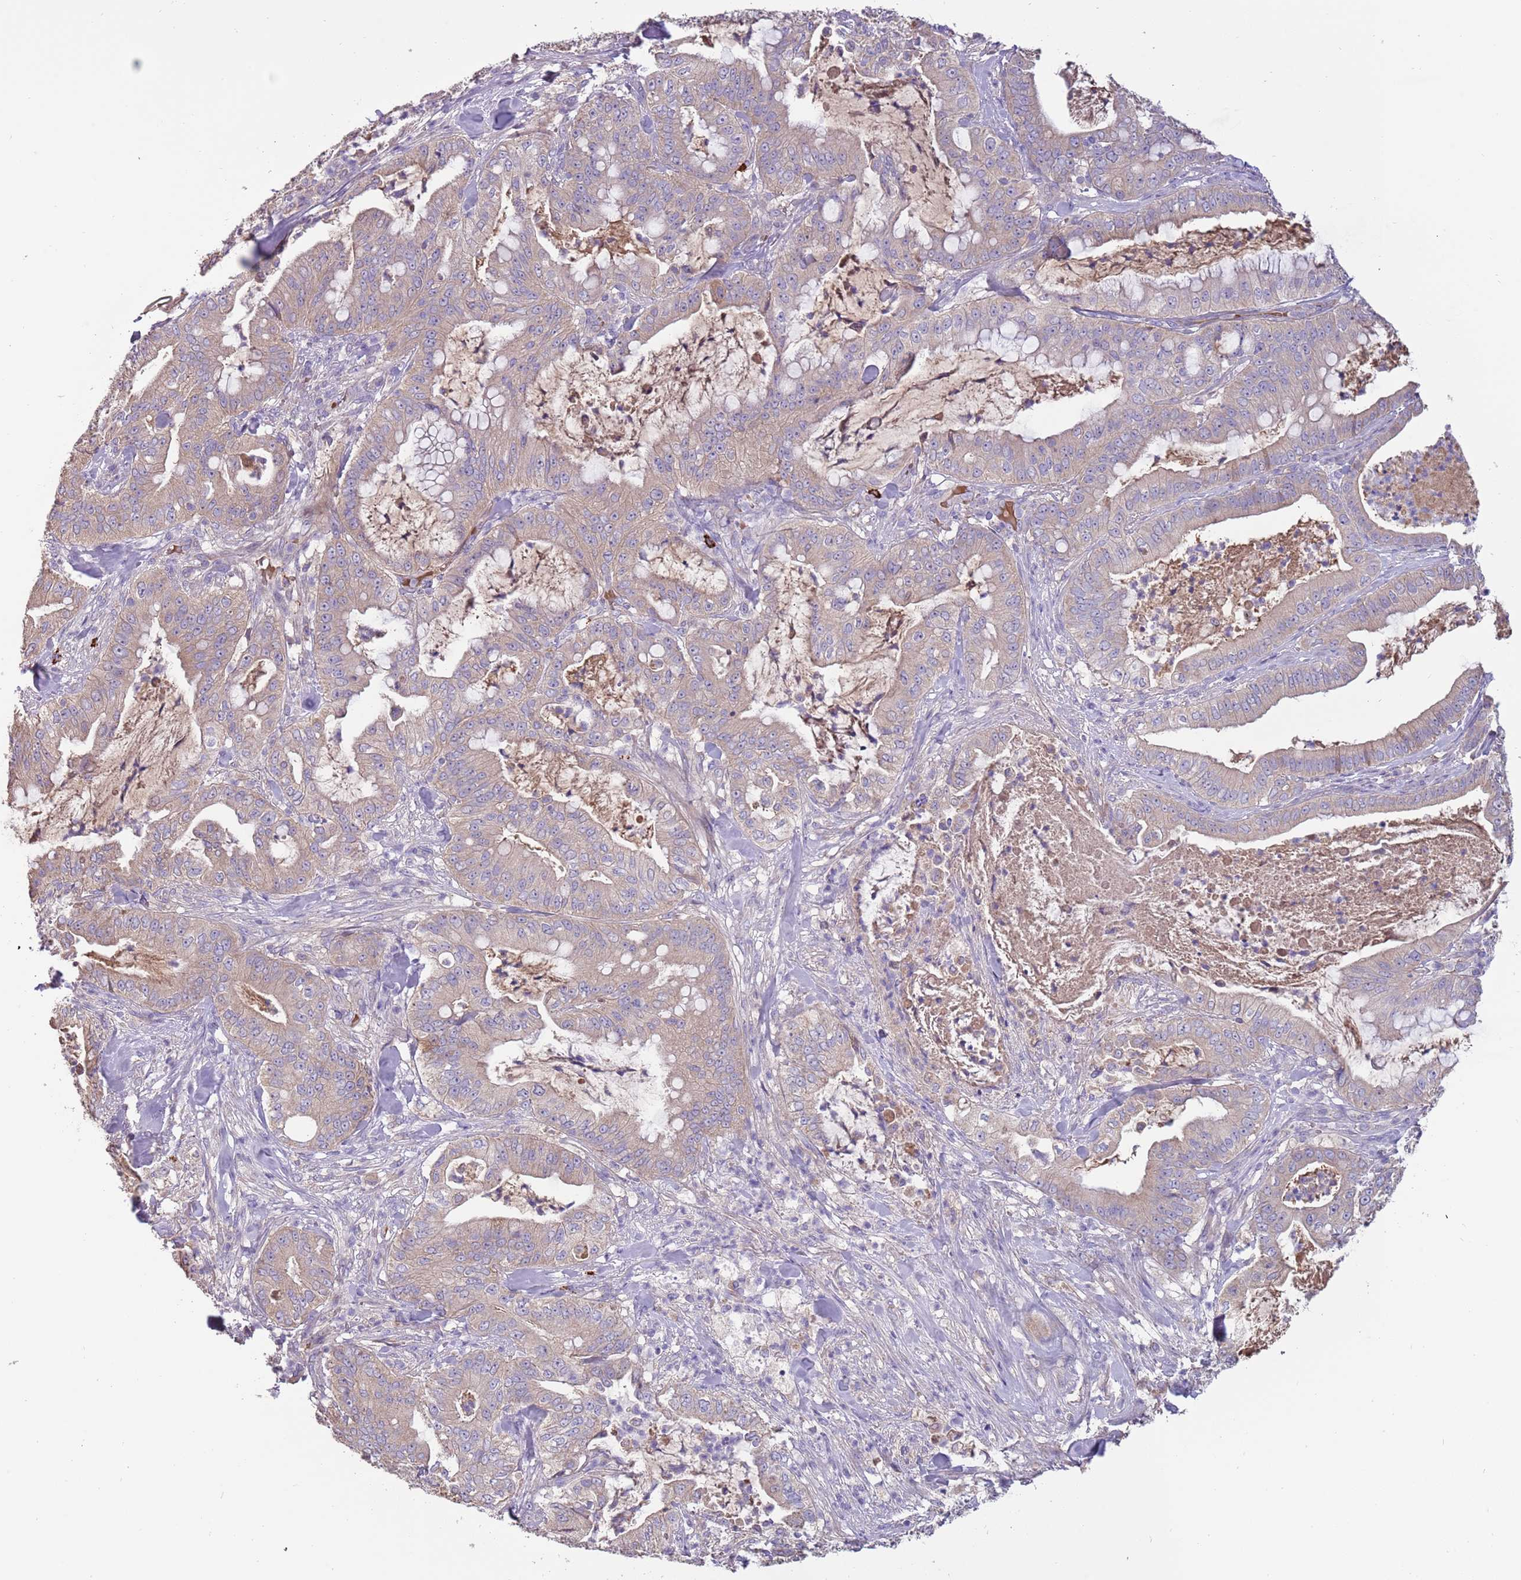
{"staining": {"intensity": "weak", "quantity": "<25%", "location": "cytoplasmic/membranous"}, "tissue": "pancreatic cancer", "cell_type": "Tumor cells", "image_type": "cancer", "snomed": [{"axis": "morphology", "description": "Adenocarcinoma, NOS"}, {"axis": "topography", "description": "Pancreas"}], "caption": "High magnification brightfield microscopy of adenocarcinoma (pancreatic) stained with DAB (brown) and counterstained with hematoxylin (blue): tumor cells show no significant positivity.", "gene": "TRMO", "patient": {"sex": "male", "age": 71}}